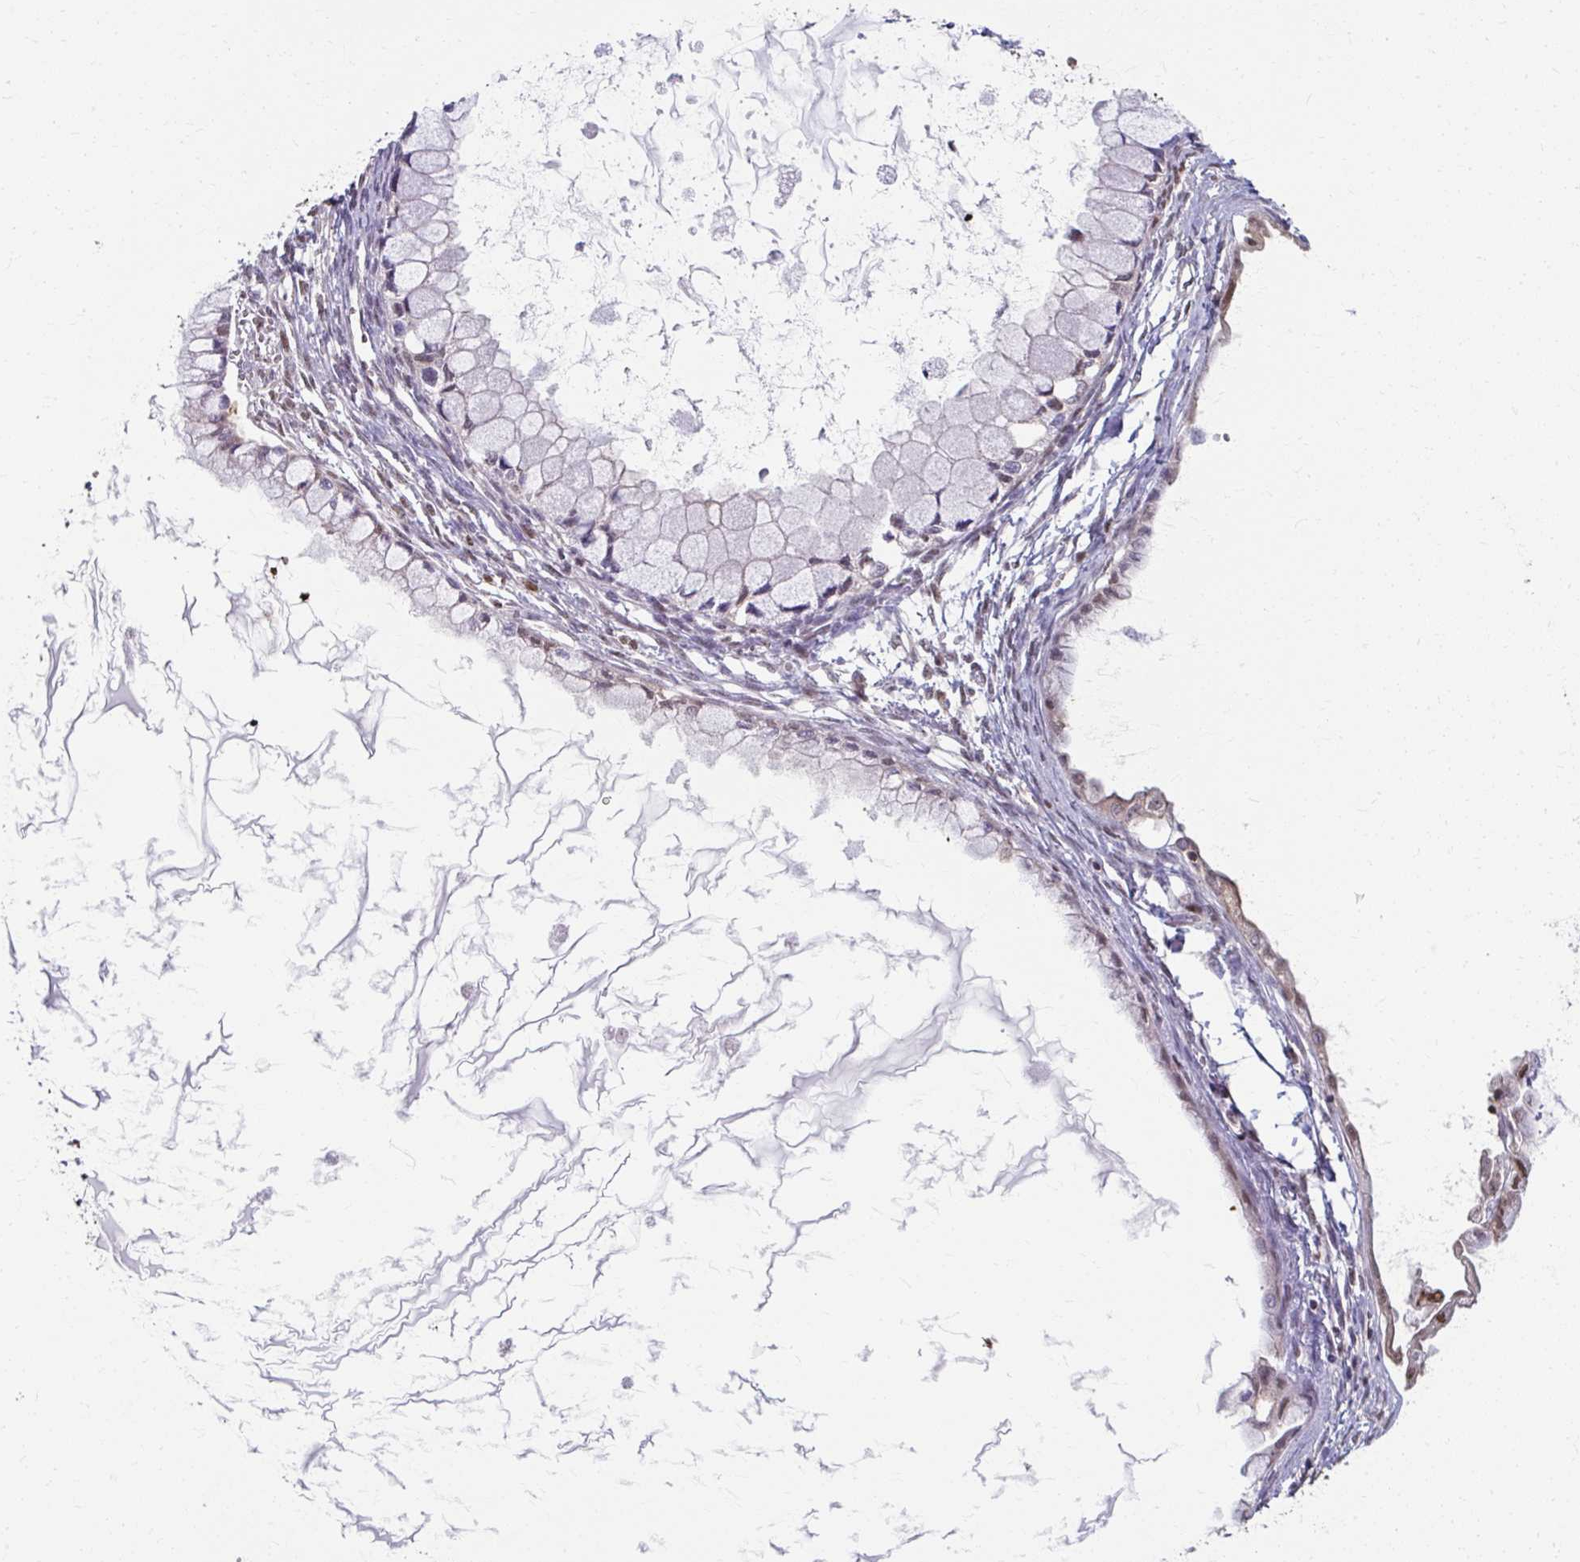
{"staining": {"intensity": "weak", "quantity": "<25%", "location": "nuclear"}, "tissue": "ovarian cancer", "cell_type": "Tumor cells", "image_type": "cancer", "snomed": [{"axis": "morphology", "description": "Cystadenocarcinoma, mucinous, NOS"}, {"axis": "topography", "description": "Ovary"}], "caption": "There is no significant expression in tumor cells of ovarian cancer. The staining is performed using DAB brown chromogen with nuclei counter-stained in using hematoxylin.", "gene": "ING4", "patient": {"sex": "female", "age": 34}}